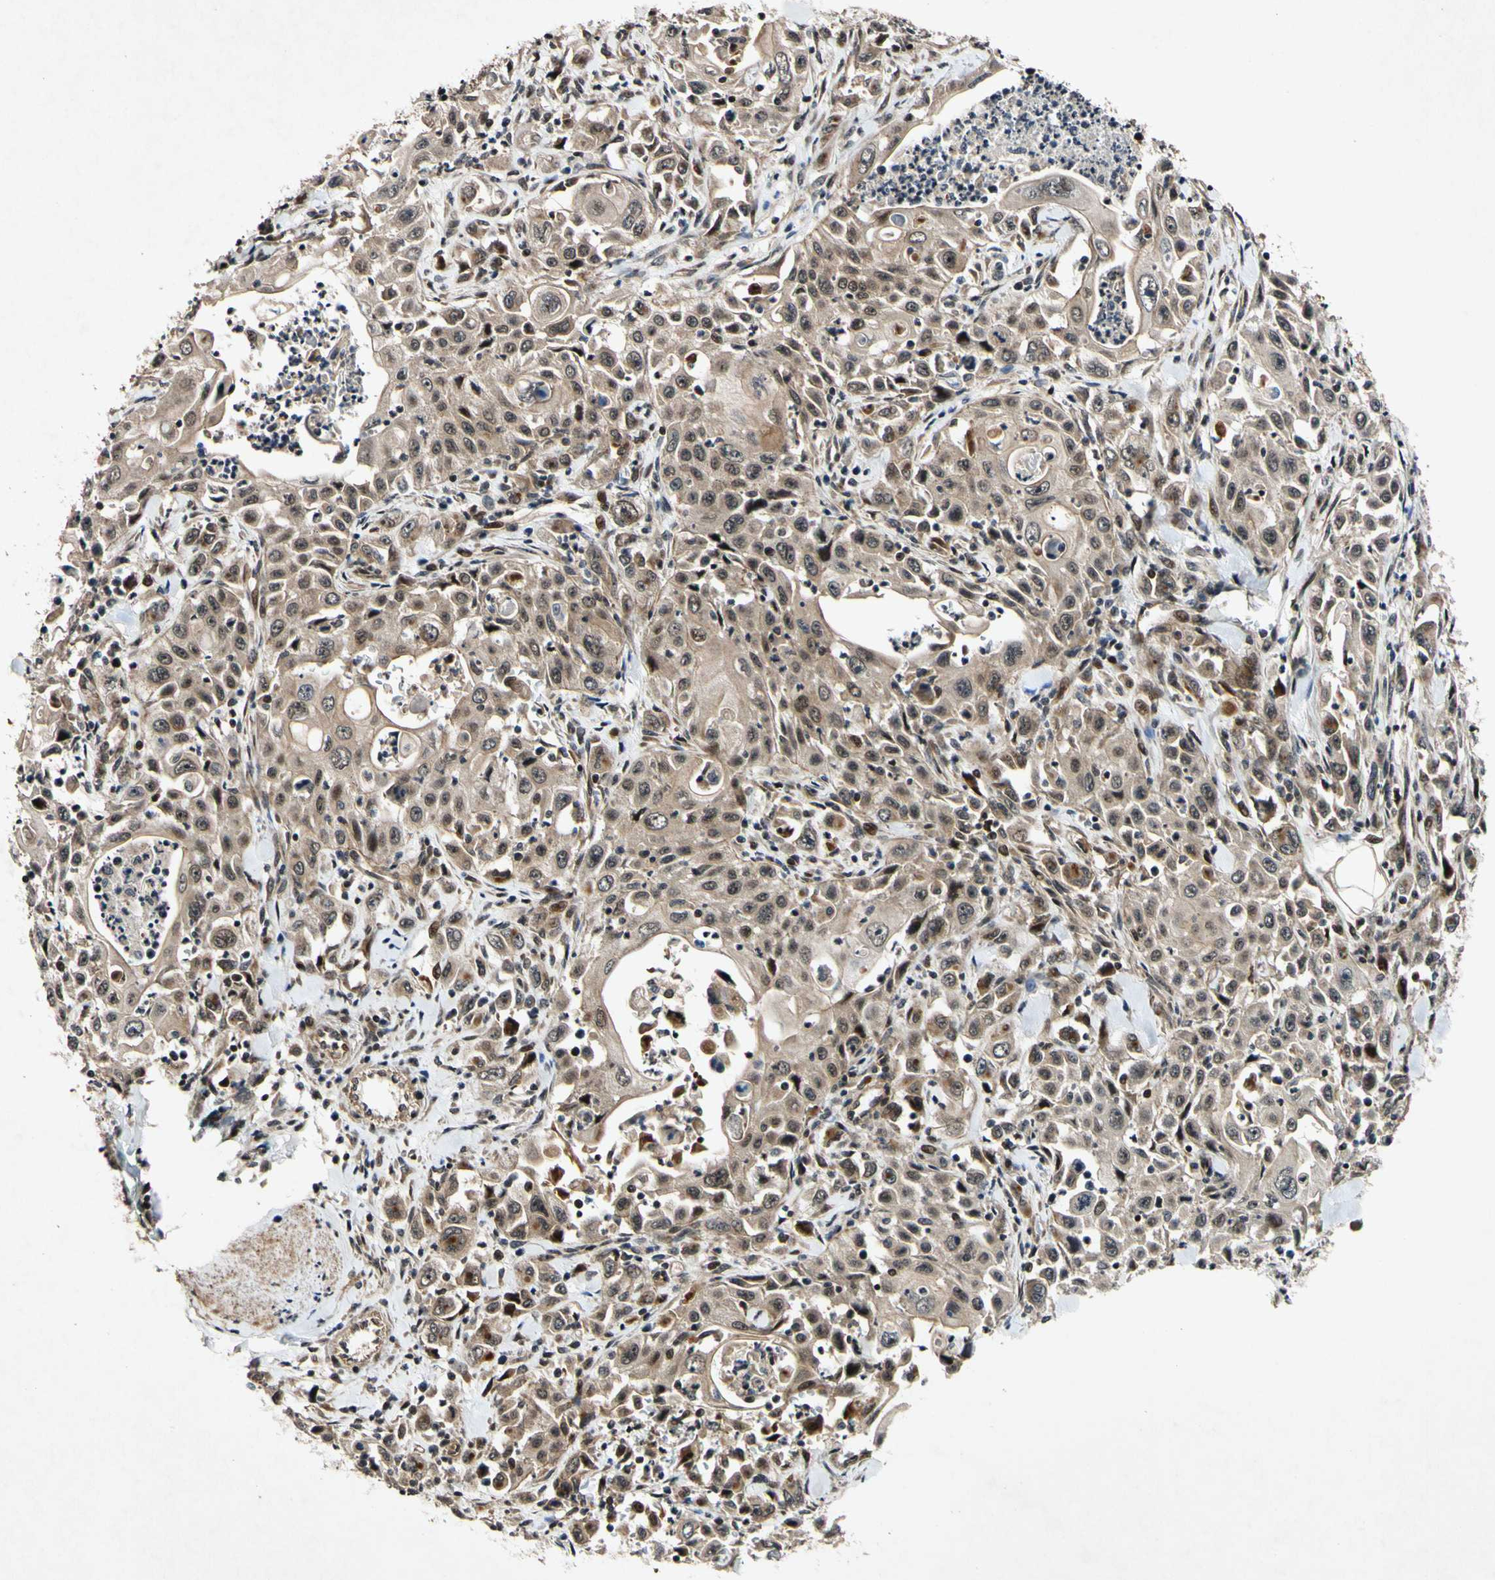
{"staining": {"intensity": "weak", "quantity": ">75%", "location": "cytoplasmic/membranous"}, "tissue": "pancreatic cancer", "cell_type": "Tumor cells", "image_type": "cancer", "snomed": [{"axis": "morphology", "description": "Adenocarcinoma, NOS"}, {"axis": "topography", "description": "Pancreas"}], "caption": "Immunohistochemistry (IHC) image of neoplastic tissue: pancreatic cancer stained using IHC exhibits low levels of weak protein expression localized specifically in the cytoplasmic/membranous of tumor cells, appearing as a cytoplasmic/membranous brown color.", "gene": "CSNK1E", "patient": {"sex": "male", "age": 70}}